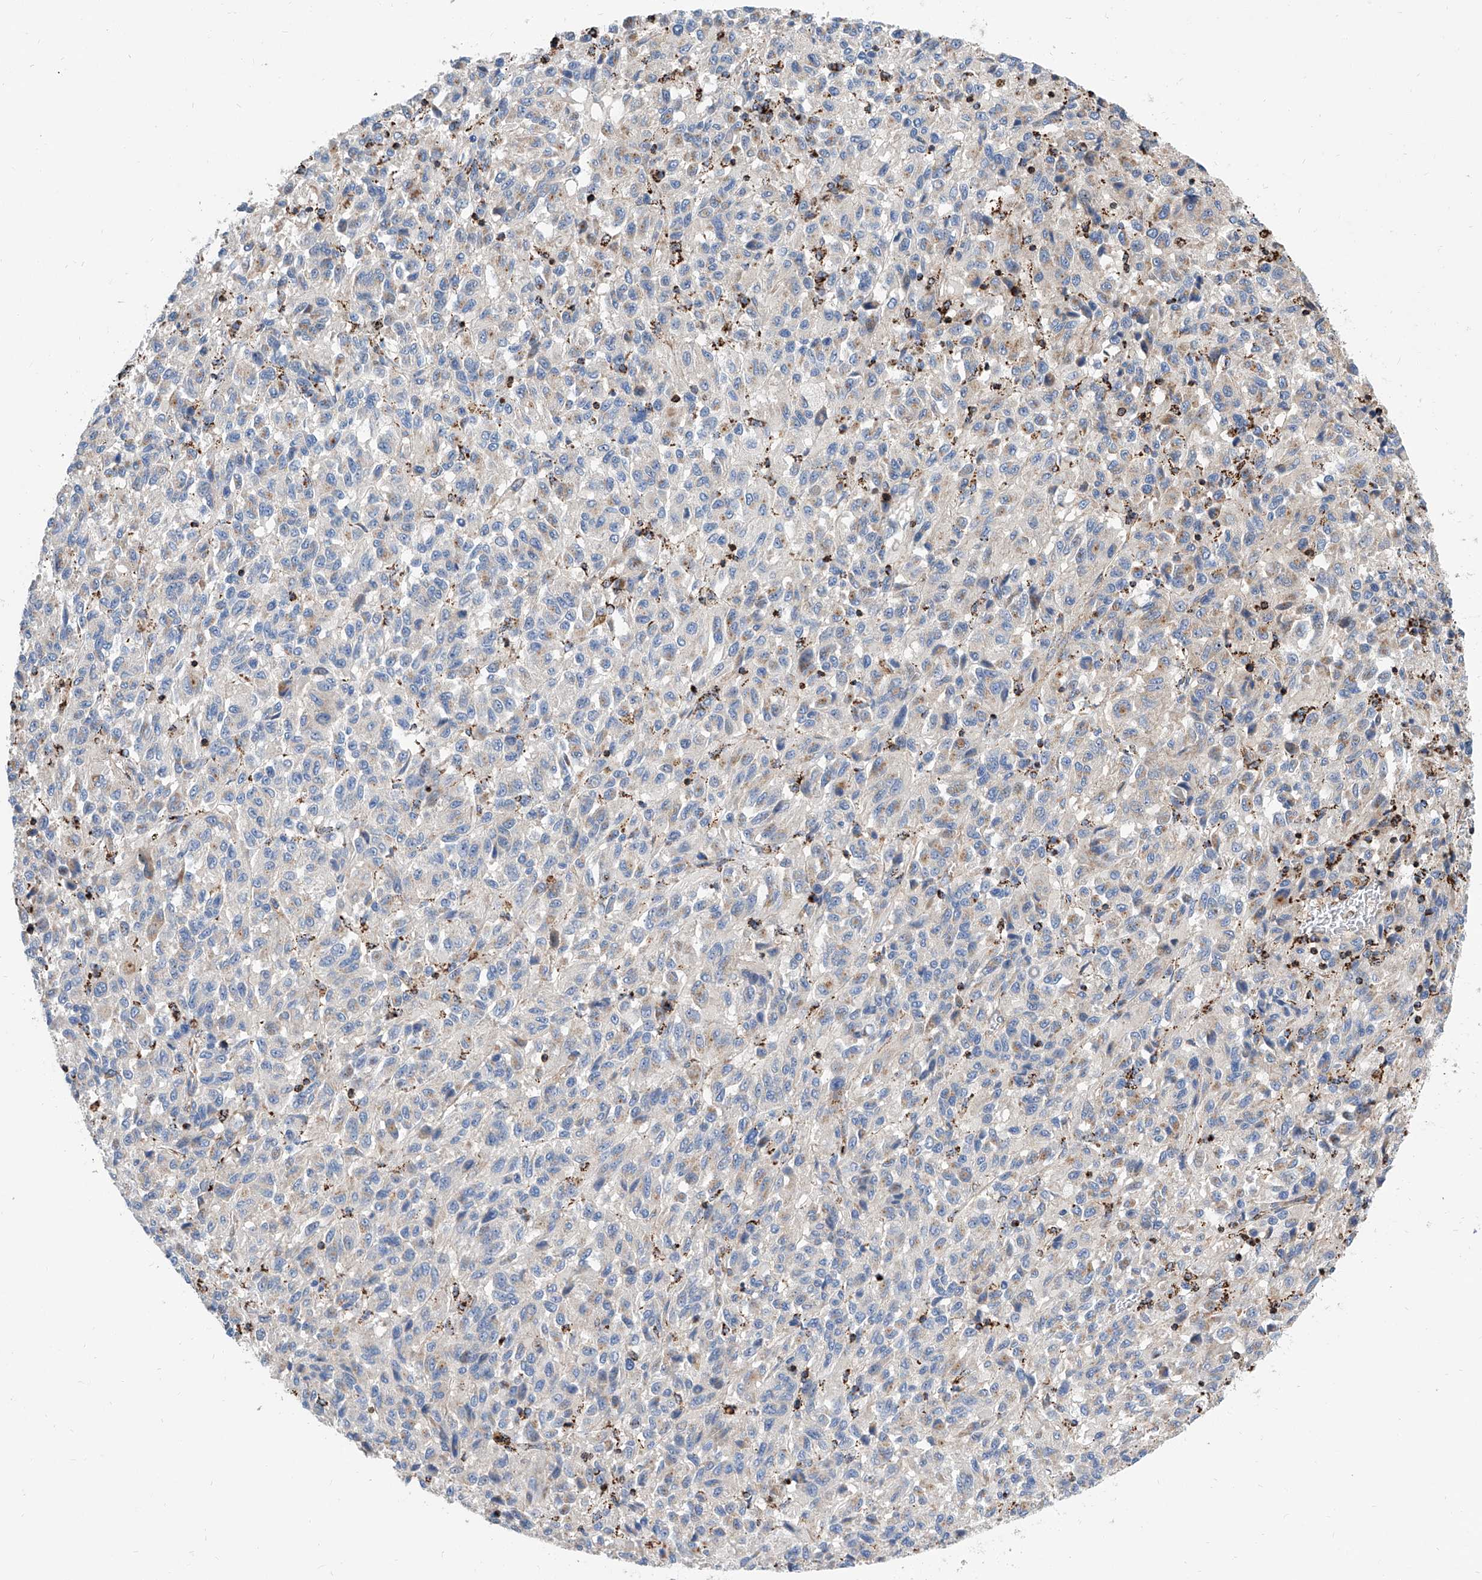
{"staining": {"intensity": "negative", "quantity": "none", "location": "none"}, "tissue": "melanoma", "cell_type": "Tumor cells", "image_type": "cancer", "snomed": [{"axis": "morphology", "description": "Malignant melanoma, Metastatic site"}, {"axis": "topography", "description": "Lung"}], "caption": "Tumor cells show no significant positivity in malignant melanoma (metastatic site).", "gene": "CPNE5", "patient": {"sex": "male", "age": 64}}